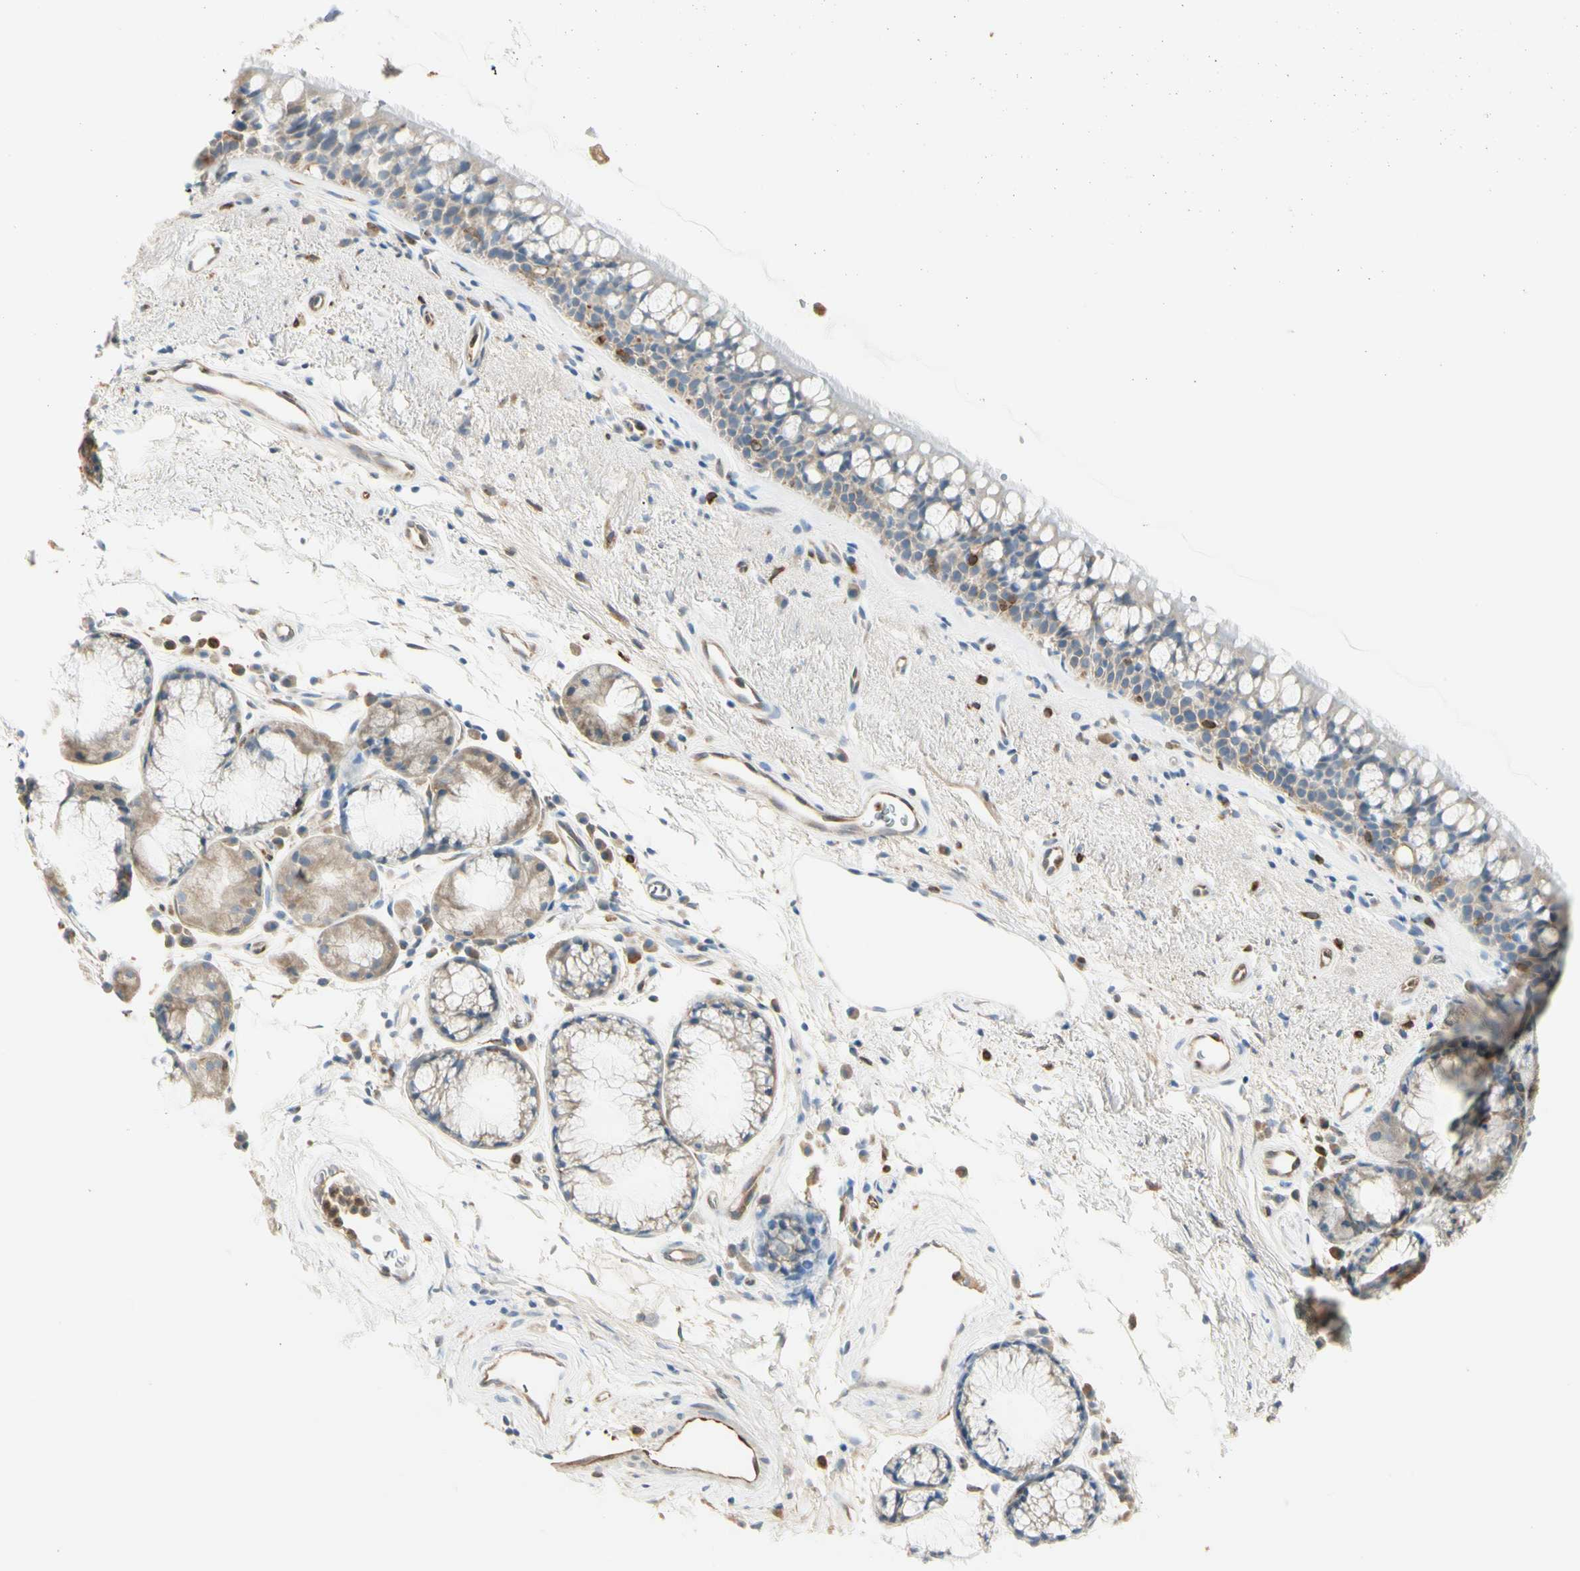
{"staining": {"intensity": "negative", "quantity": "none", "location": "none"}, "tissue": "bronchus", "cell_type": "Respiratory epithelial cells", "image_type": "normal", "snomed": [{"axis": "morphology", "description": "Normal tissue, NOS"}, {"axis": "topography", "description": "Bronchus"}], "caption": "Protein analysis of unremarkable bronchus displays no significant expression in respiratory epithelial cells.", "gene": "LPCAT2", "patient": {"sex": "female", "age": 54}}